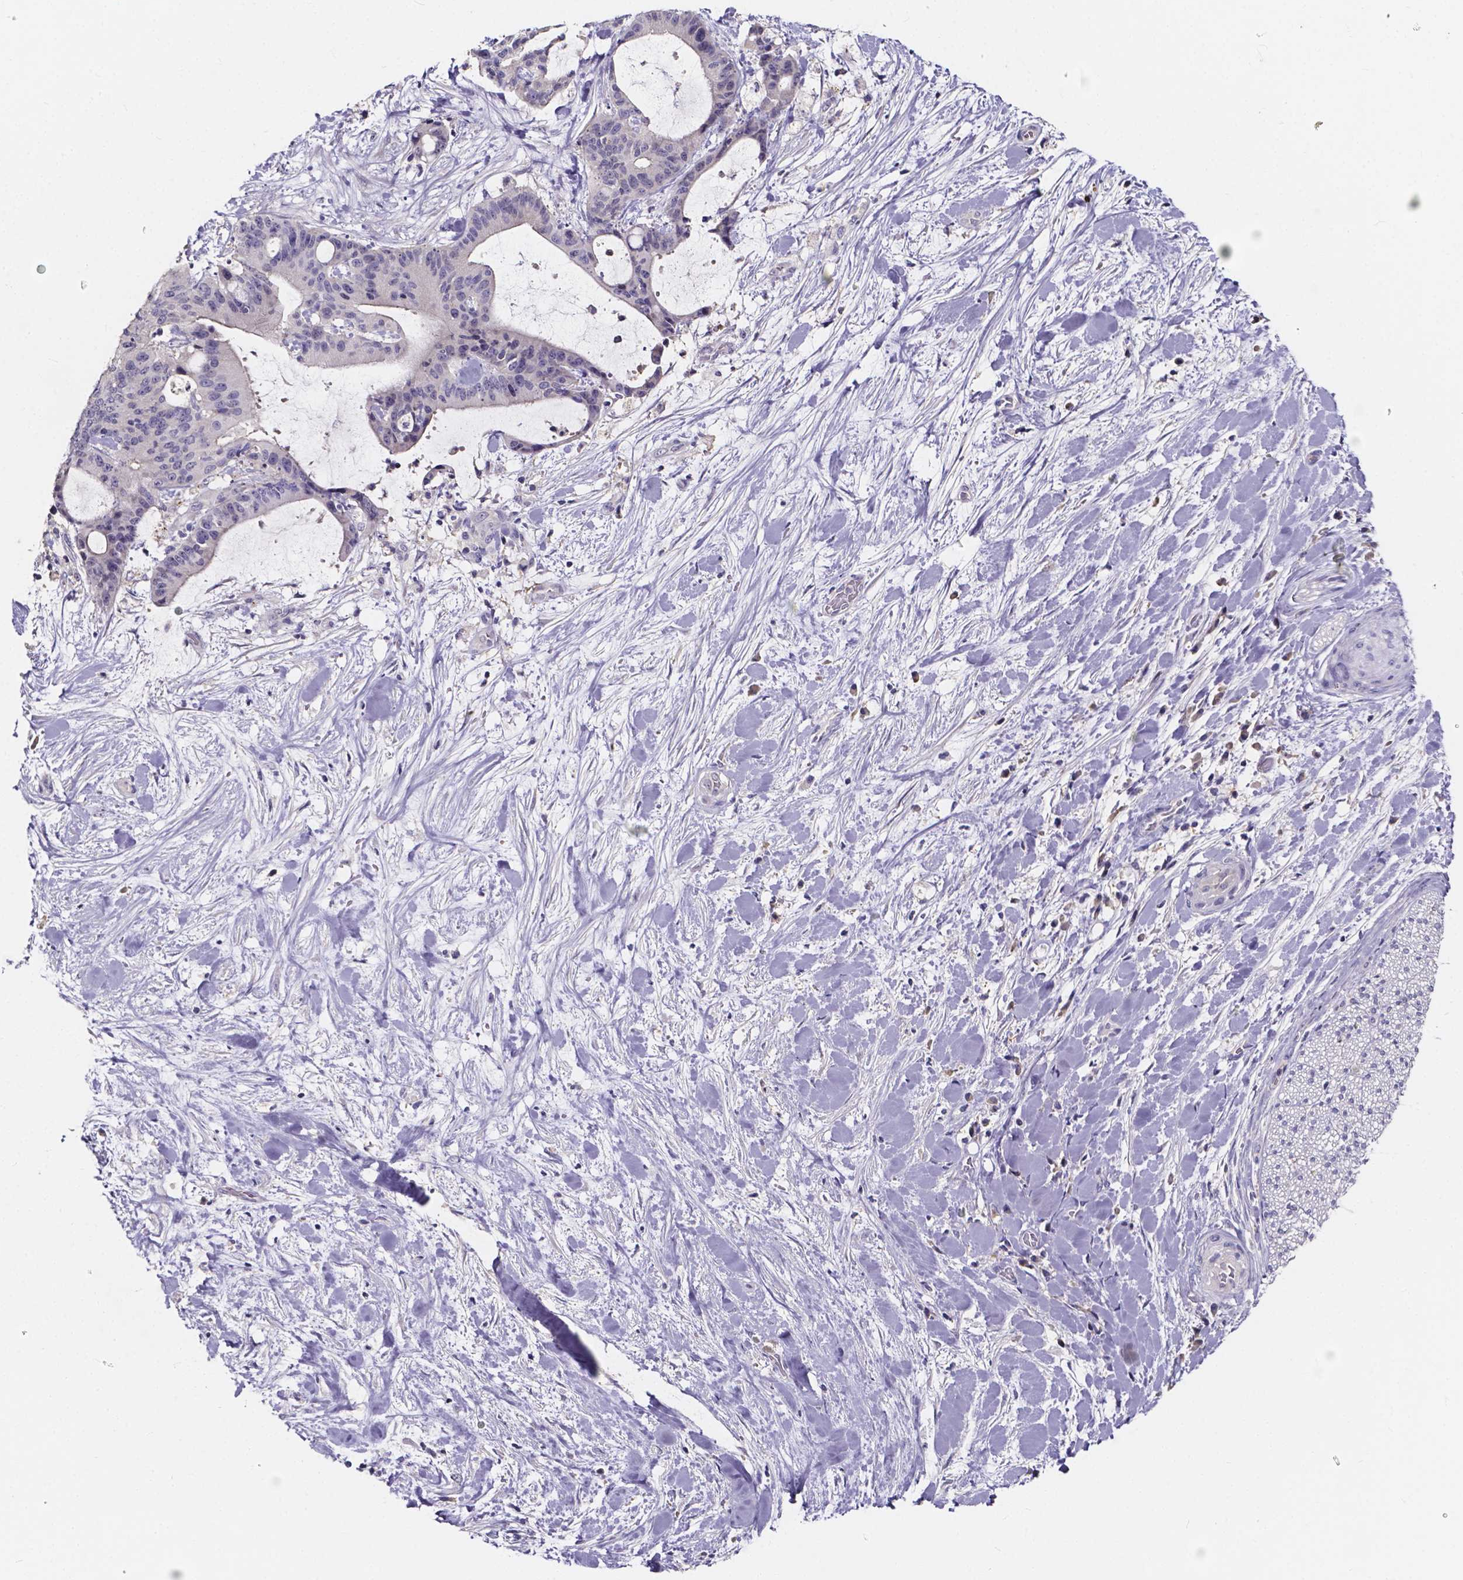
{"staining": {"intensity": "weak", "quantity": "25%-75%", "location": "cytoplasmic/membranous"}, "tissue": "liver cancer", "cell_type": "Tumor cells", "image_type": "cancer", "snomed": [{"axis": "morphology", "description": "Cholangiocarcinoma"}, {"axis": "topography", "description": "Liver"}], "caption": "Protein analysis of cholangiocarcinoma (liver) tissue displays weak cytoplasmic/membranous expression in about 25%-75% of tumor cells.", "gene": "SPOCD1", "patient": {"sex": "female", "age": 73}}